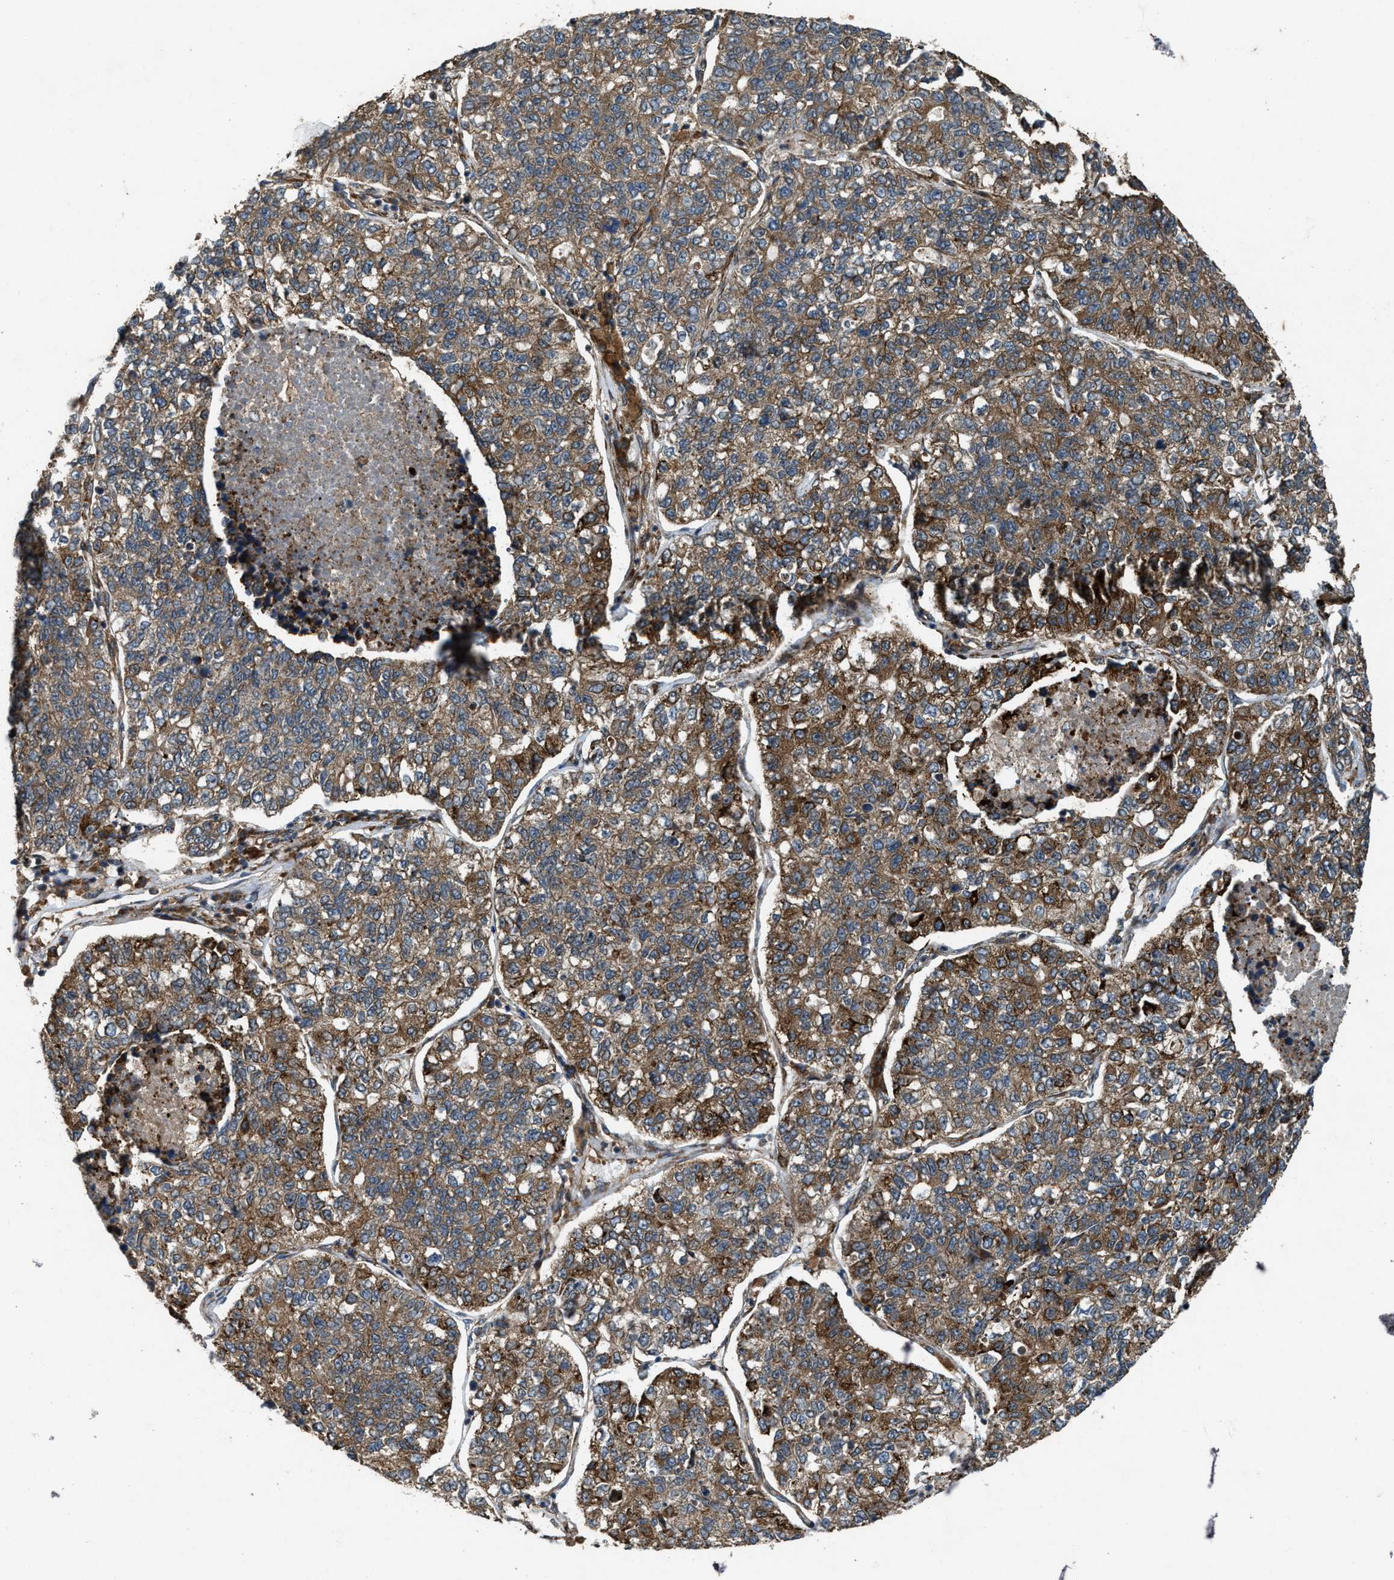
{"staining": {"intensity": "moderate", "quantity": ">75%", "location": "cytoplasmic/membranous"}, "tissue": "lung cancer", "cell_type": "Tumor cells", "image_type": "cancer", "snomed": [{"axis": "morphology", "description": "Adenocarcinoma, NOS"}, {"axis": "topography", "description": "Lung"}], "caption": "Adenocarcinoma (lung) tissue exhibits moderate cytoplasmic/membranous expression in approximately >75% of tumor cells The staining was performed using DAB, with brown indicating positive protein expression. Nuclei are stained blue with hematoxylin.", "gene": "LRRC72", "patient": {"sex": "male", "age": 49}}